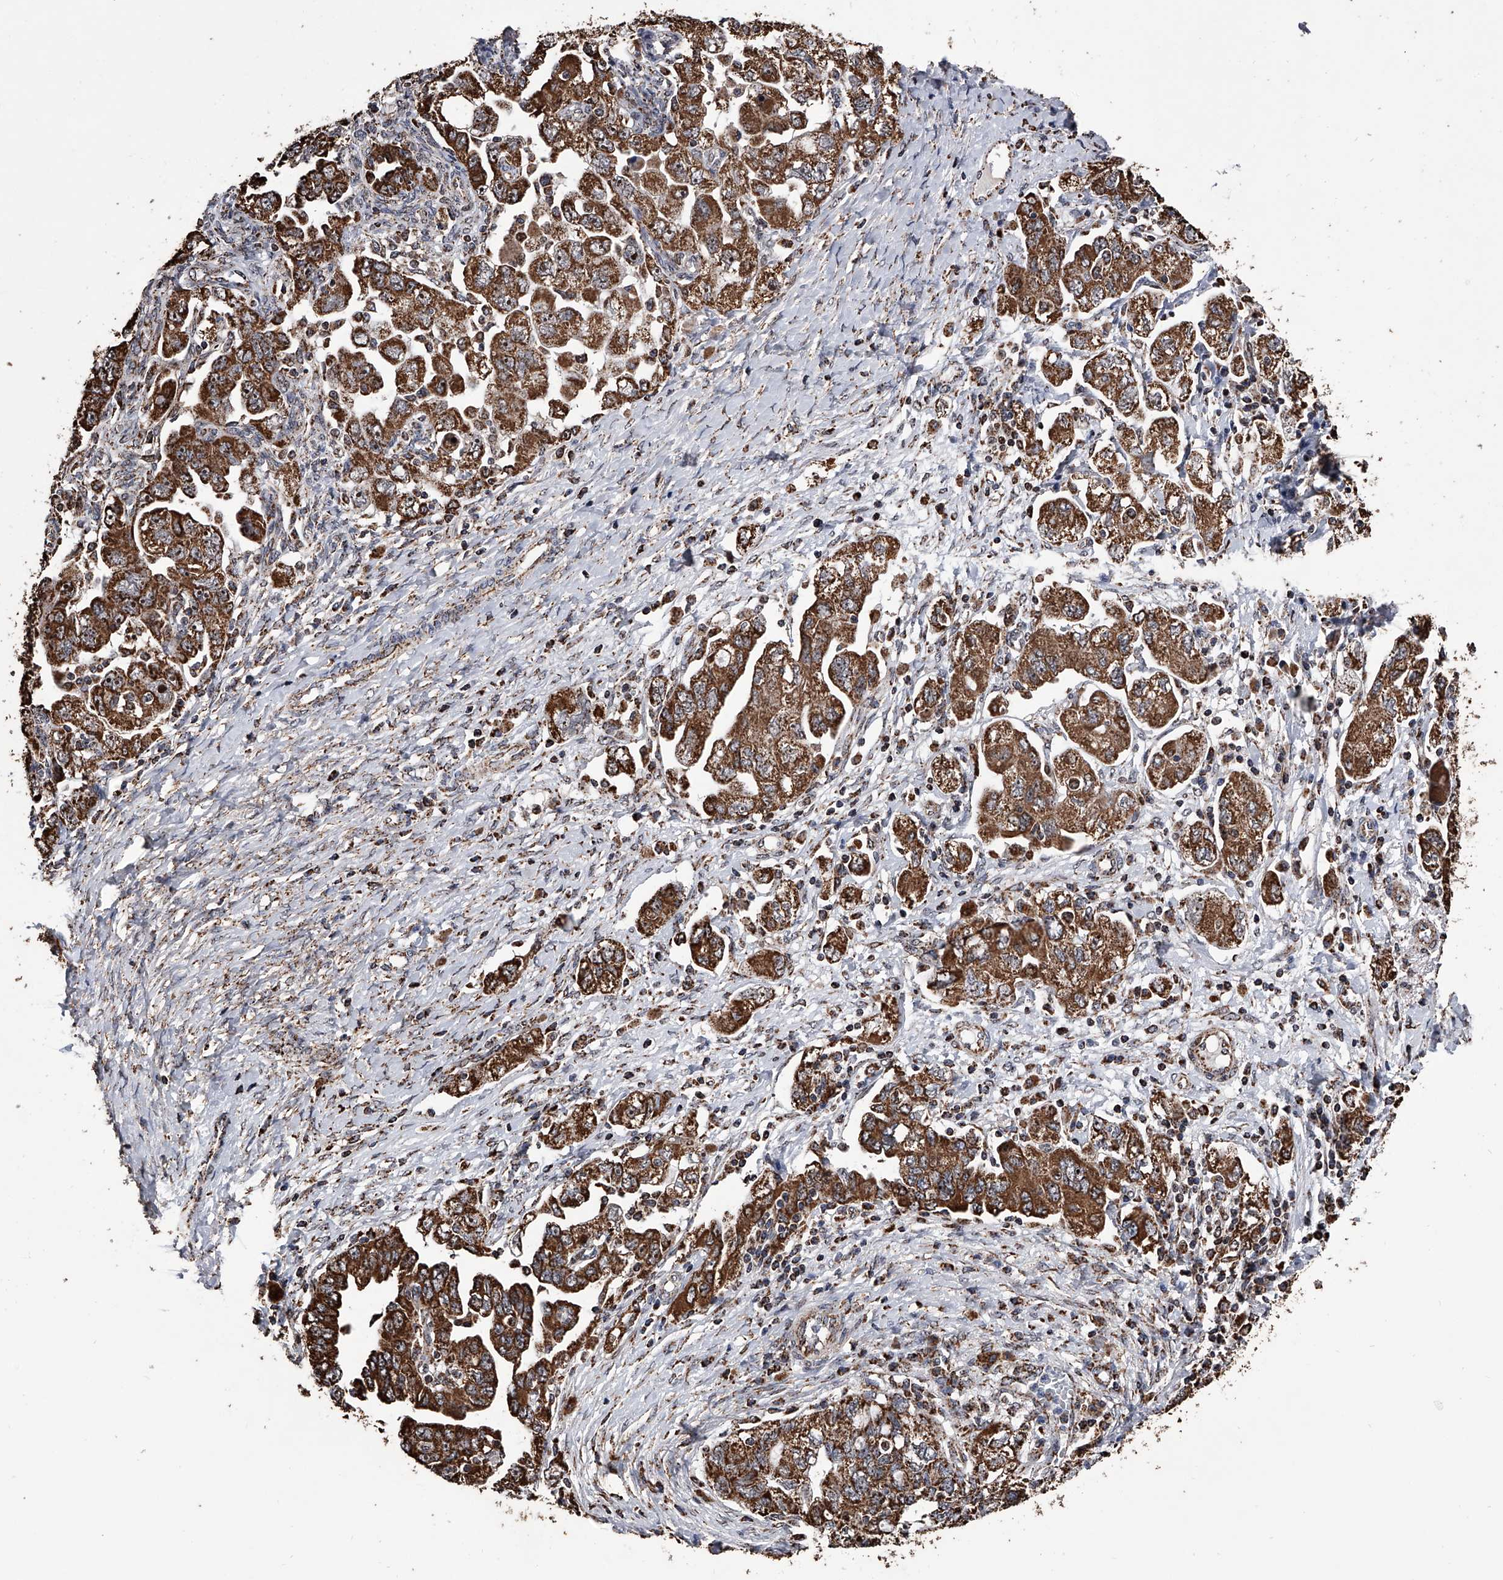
{"staining": {"intensity": "strong", "quantity": ">75%", "location": "cytoplasmic/membranous"}, "tissue": "ovarian cancer", "cell_type": "Tumor cells", "image_type": "cancer", "snomed": [{"axis": "morphology", "description": "Carcinoma, NOS"}, {"axis": "morphology", "description": "Cystadenocarcinoma, serous, NOS"}, {"axis": "topography", "description": "Ovary"}], "caption": "Human ovarian serous cystadenocarcinoma stained with a protein marker displays strong staining in tumor cells.", "gene": "SMPDL3A", "patient": {"sex": "female", "age": 69}}